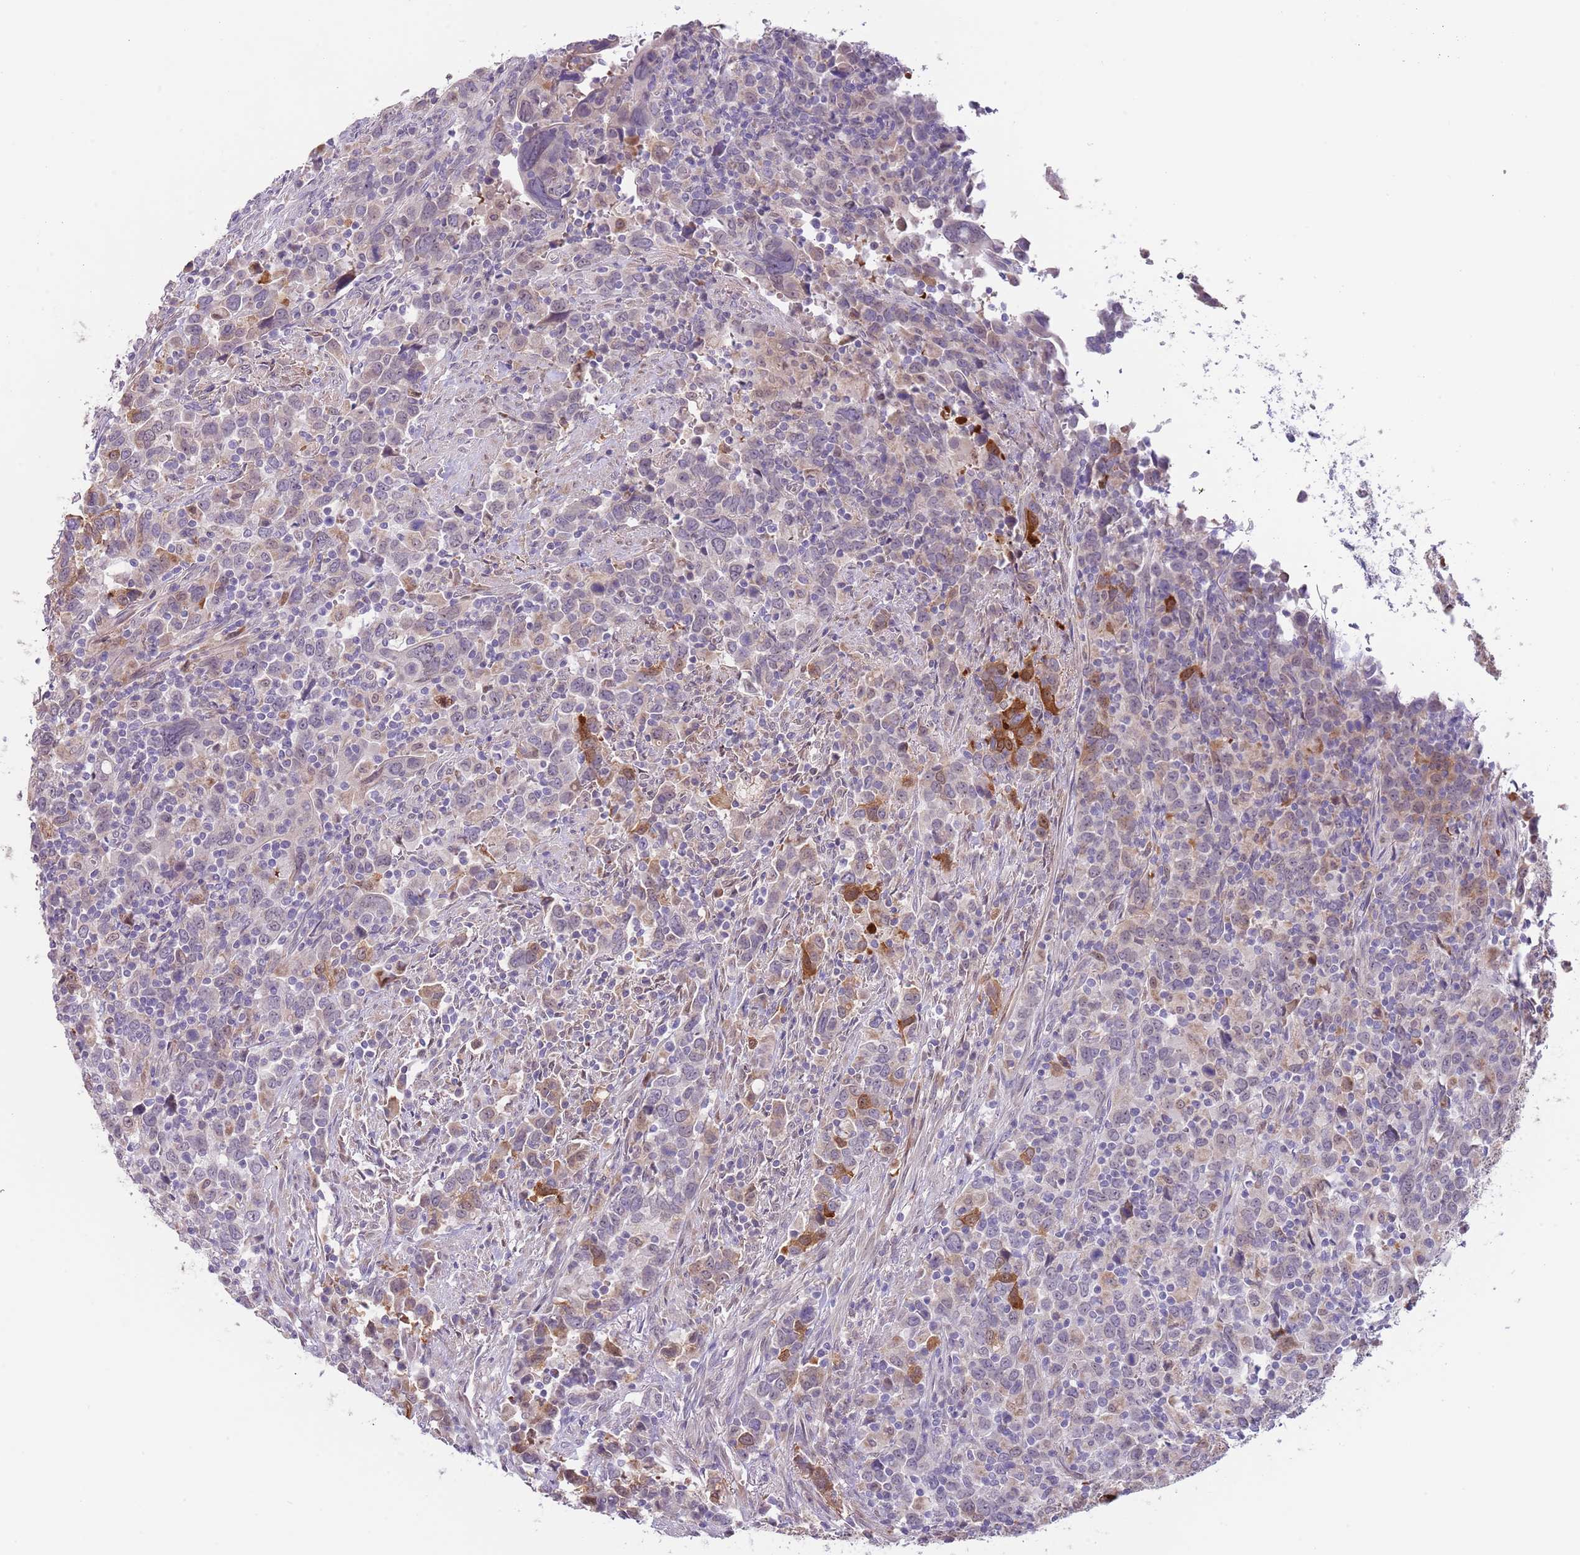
{"staining": {"intensity": "negative", "quantity": "none", "location": "none"}, "tissue": "urothelial cancer", "cell_type": "Tumor cells", "image_type": "cancer", "snomed": [{"axis": "morphology", "description": "Urothelial carcinoma, High grade"}, {"axis": "topography", "description": "Urinary bladder"}], "caption": "High power microscopy histopathology image of an immunohistochemistry (IHC) histopathology image of high-grade urothelial carcinoma, revealing no significant positivity in tumor cells. The staining is performed using DAB brown chromogen with nuclei counter-stained in using hematoxylin.", "gene": "AP1S2", "patient": {"sex": "male", "age": 61}}